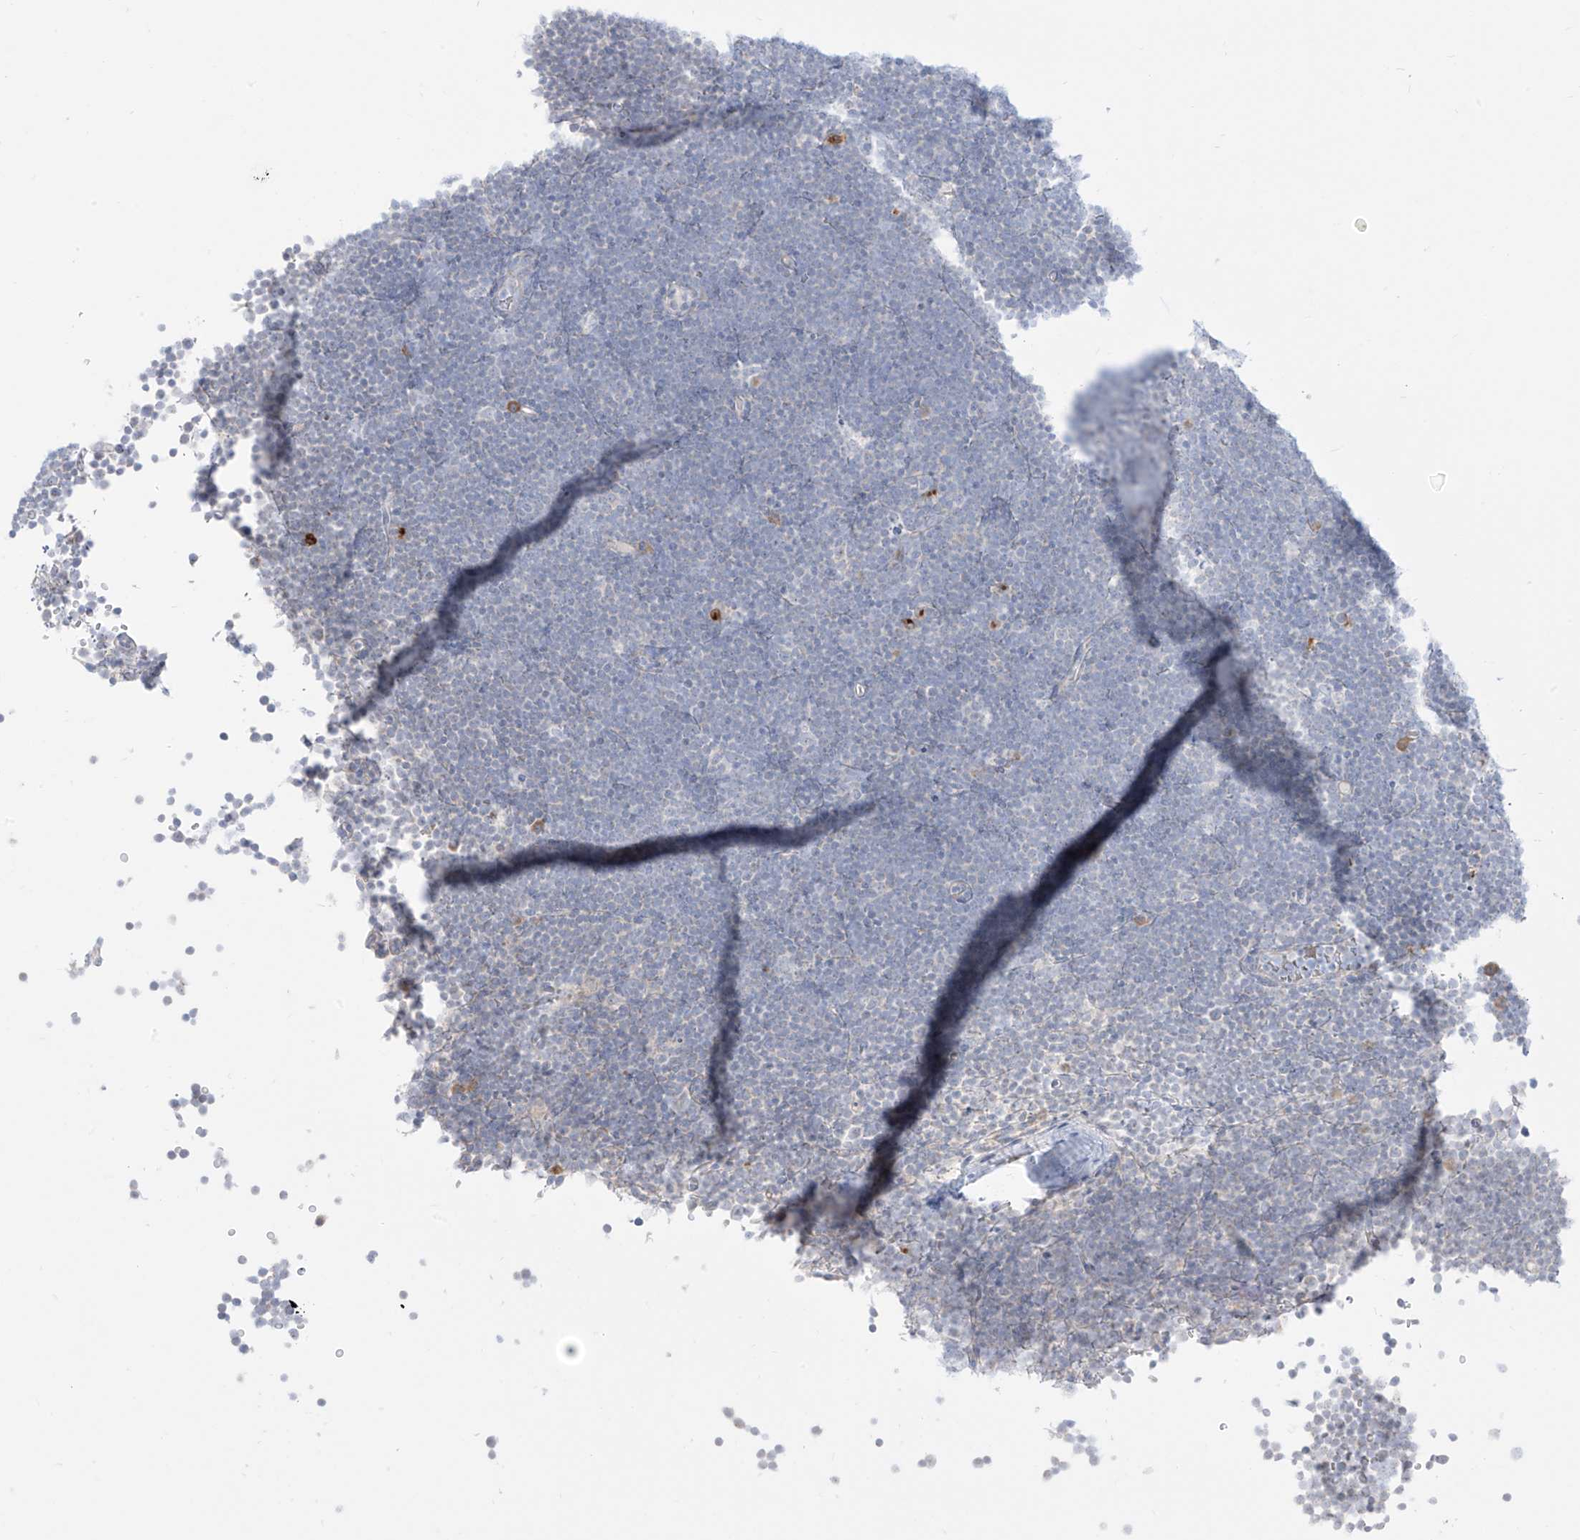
{"staining": {"intensity": "negative", "quantity": "none", "location": "none"}, "tissue": "lymphoma", "cell_type": "Tumor cells", "image_type": "cancer", "snomed": [{"axis": "morphology", "description": "Malignant lymphoma, non-Hodgkin's type, High grade"}, {"axis": "topography", "description": "Lymph node"}], "caption": "The image displays no significant expression in tumor cells of lymphoma.", "gene": "SYTL3", "patient": {"sex": "male", "age": 13}}